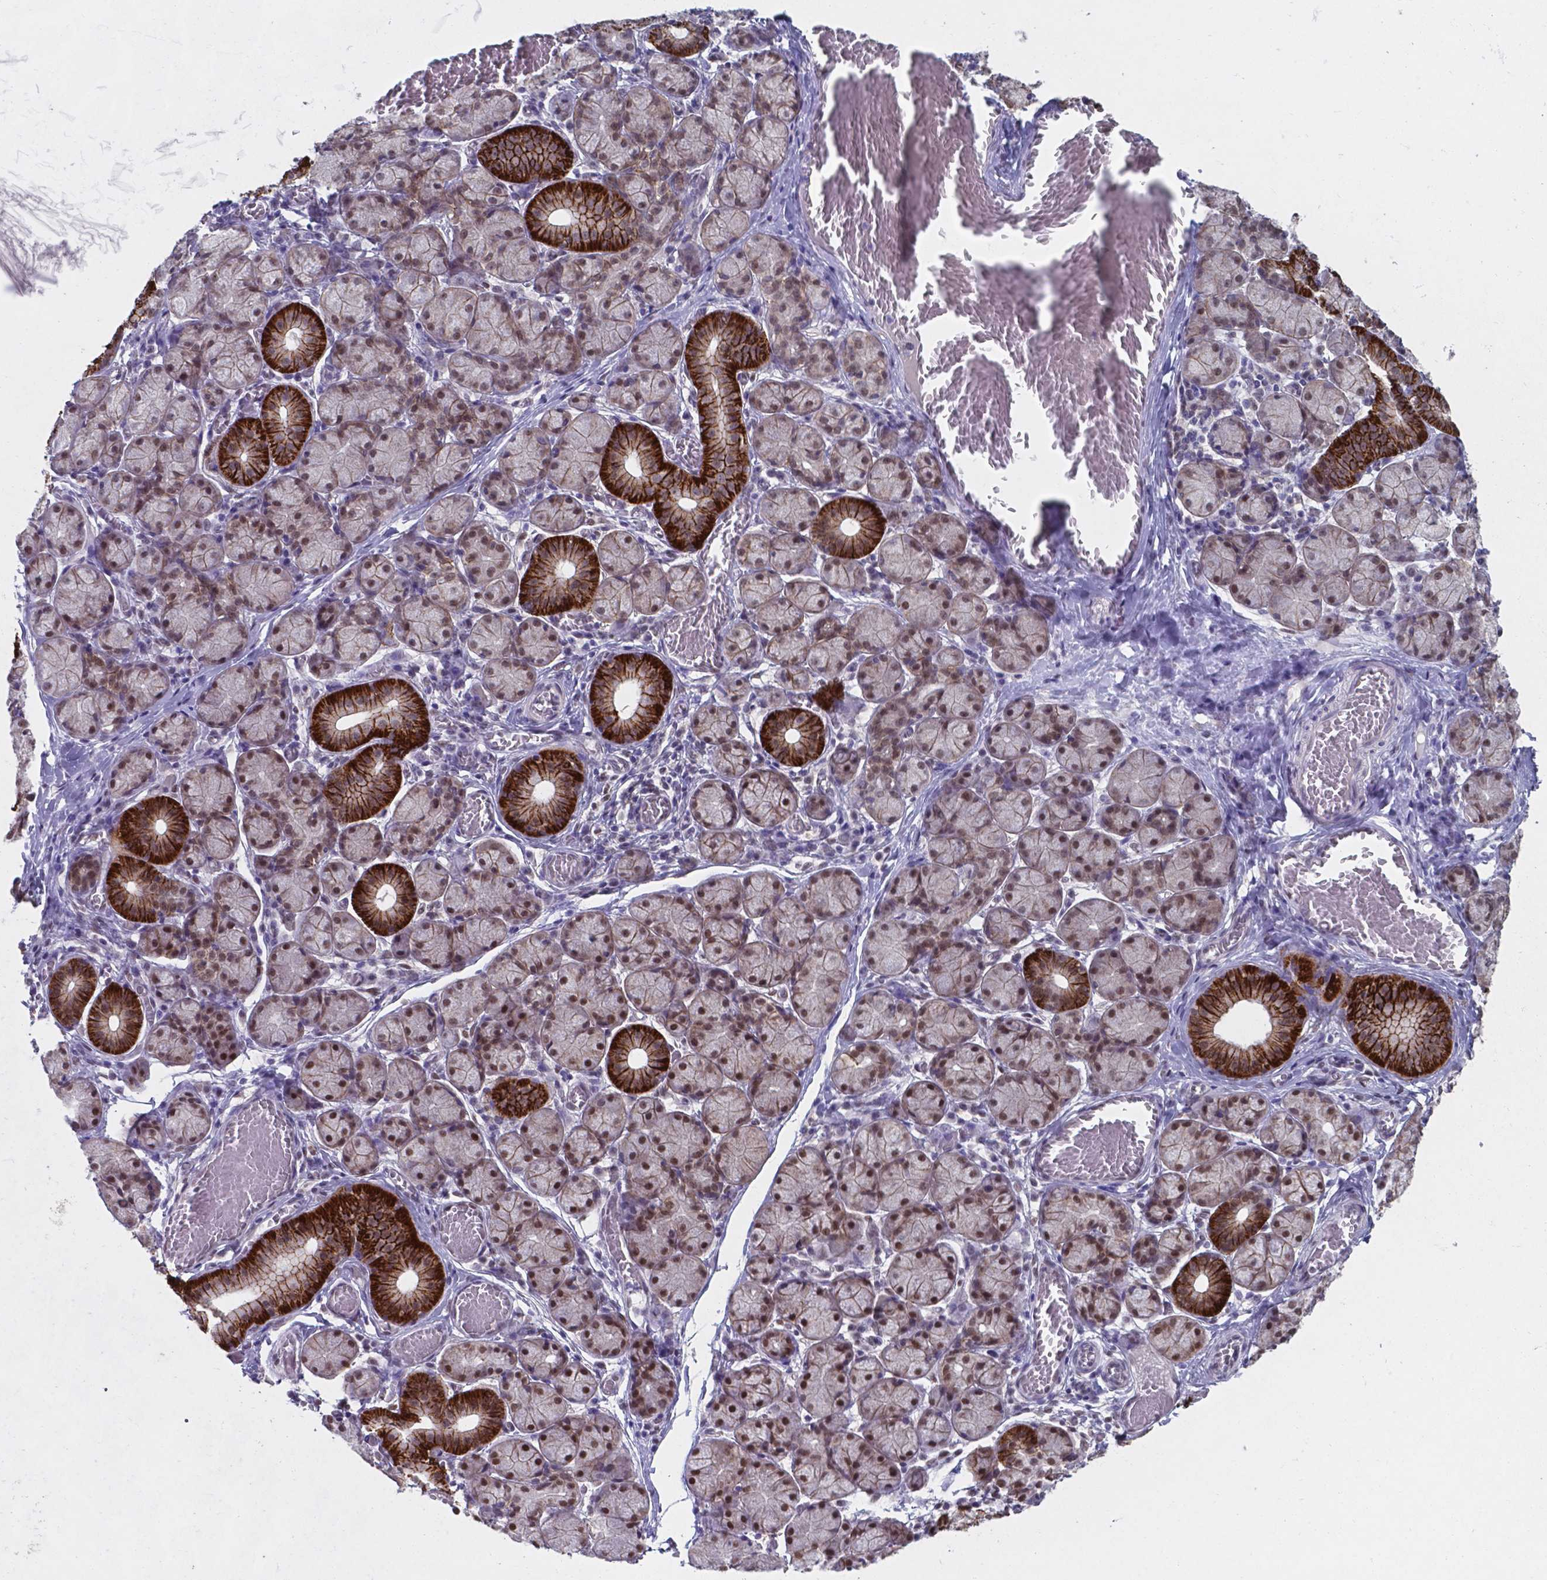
{"staining": {"intensity": "strong", "quantity": "25%-75%", "location": "cytoplasmic/membranous,nuclear"}, "tissue": "salivary gland", "cell_type": "Glandular cells", "image_type": "normal", "snomed": [{"axis": "morphology", "description": "Normal tissue, NOS"}, {"axis": "topography", "description": "Salivary gland"}, {"axis": "topography", "description": "Peripheral nerve tissue"}], "caption": "High-power microscopy captured an immunohistochemistry micrograph of benign salivary gland, revealing strong cytoplasmic/membranous,nuclear expression in approximately 25%-75% of glandular cells.", "gene": "UBE2E2", "patient": {"sex": "female", "age": 24}}